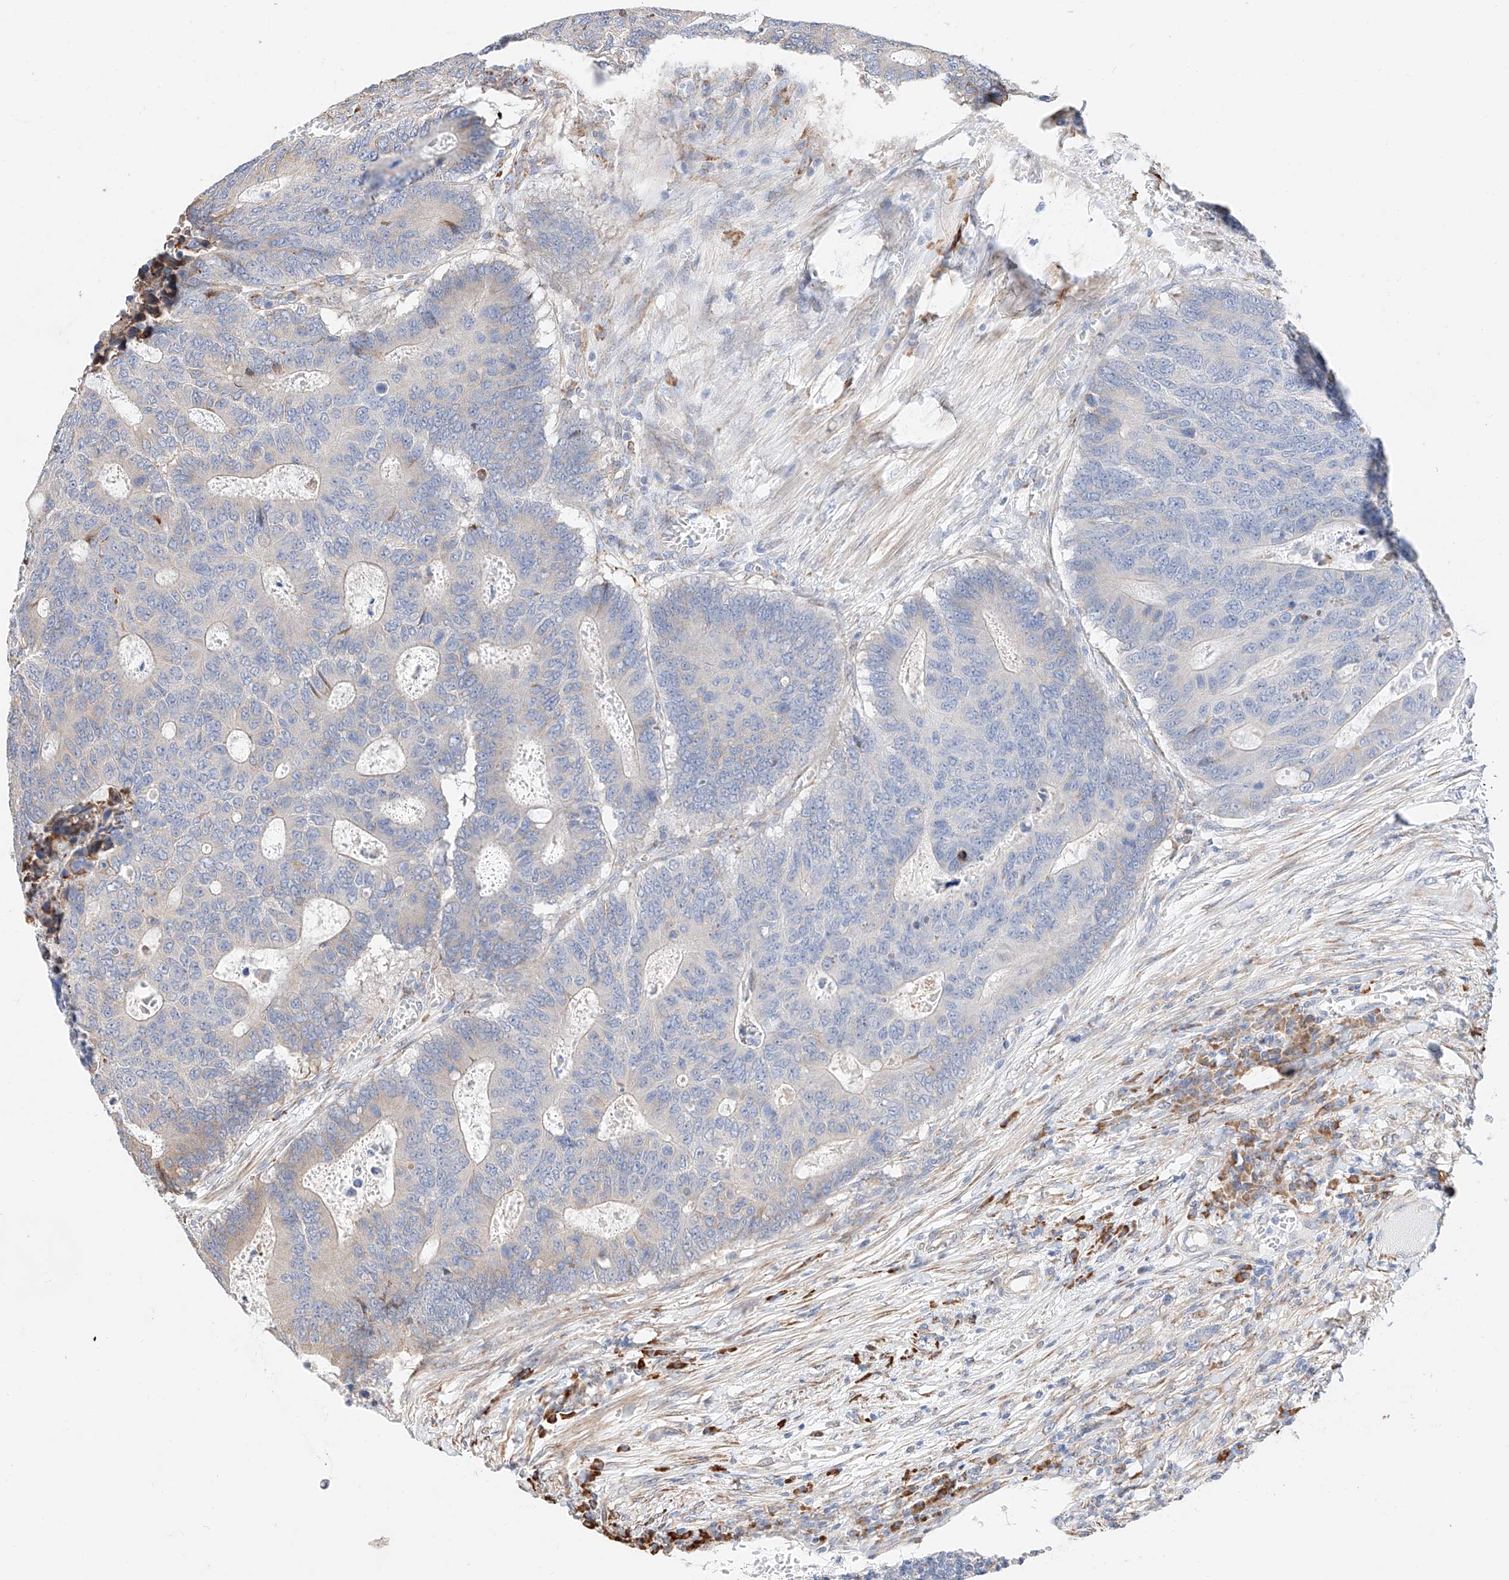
{"staining": {"intensity": "negative", "quantity": "none", "location": "none"}, "tissue": "colorectal cancer", "cell_type": "Tumor cells", "image_type": "cancer", "snomed": [{"axis": "morphology", "description": "Adenocarcinoma, NOS"}, {"axis": "topography", "description": "Colon"}], "caption": "This is a image of immunohistochemistry staining of colorectal adenocarcinoma, which shows no staining in tumor cells. Brightfield microscopy of IHC stained with DAB (brown) and hematoxylin (blue), captured at high magnification.", "gene": "ATP9B", "patient": {"sex": "male", "age": 87}}